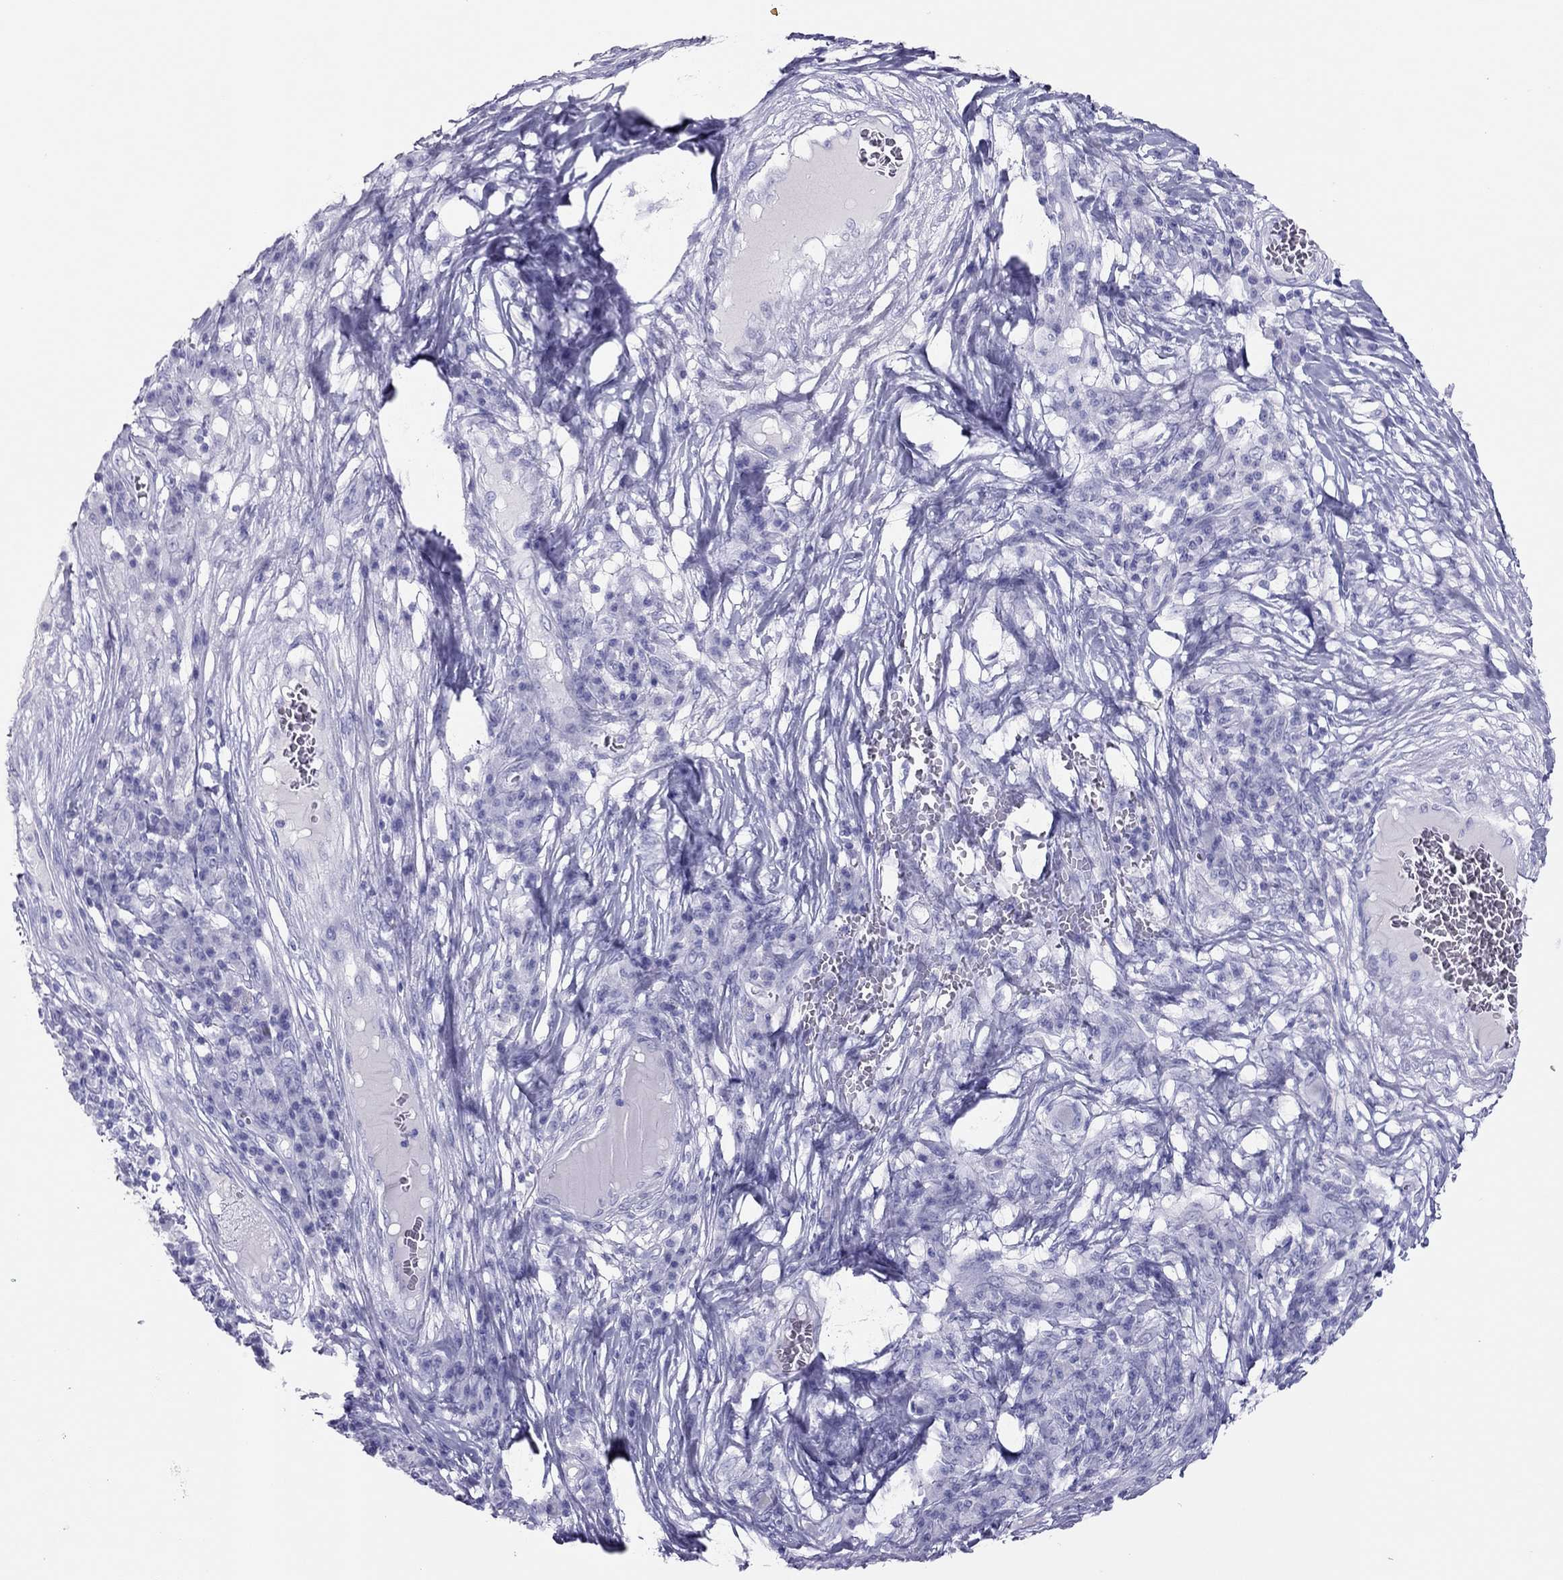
{"staining": {"intensity": "negative", "quantity": "none", "location": "none"}, "tissue": "melanoma", "cell_type": "Tumor cells", "image_type": "cancer", "snomed": [{"axis": "morphology", "description": "Malignant melanoma, NOS"}, {"axis": "topography", "description": "Skin"}], "caption": "The image displays no staining of tumor cells in melanoma.", "gene": "TSHB", "patient": {"sex": "male", "age": 53}}